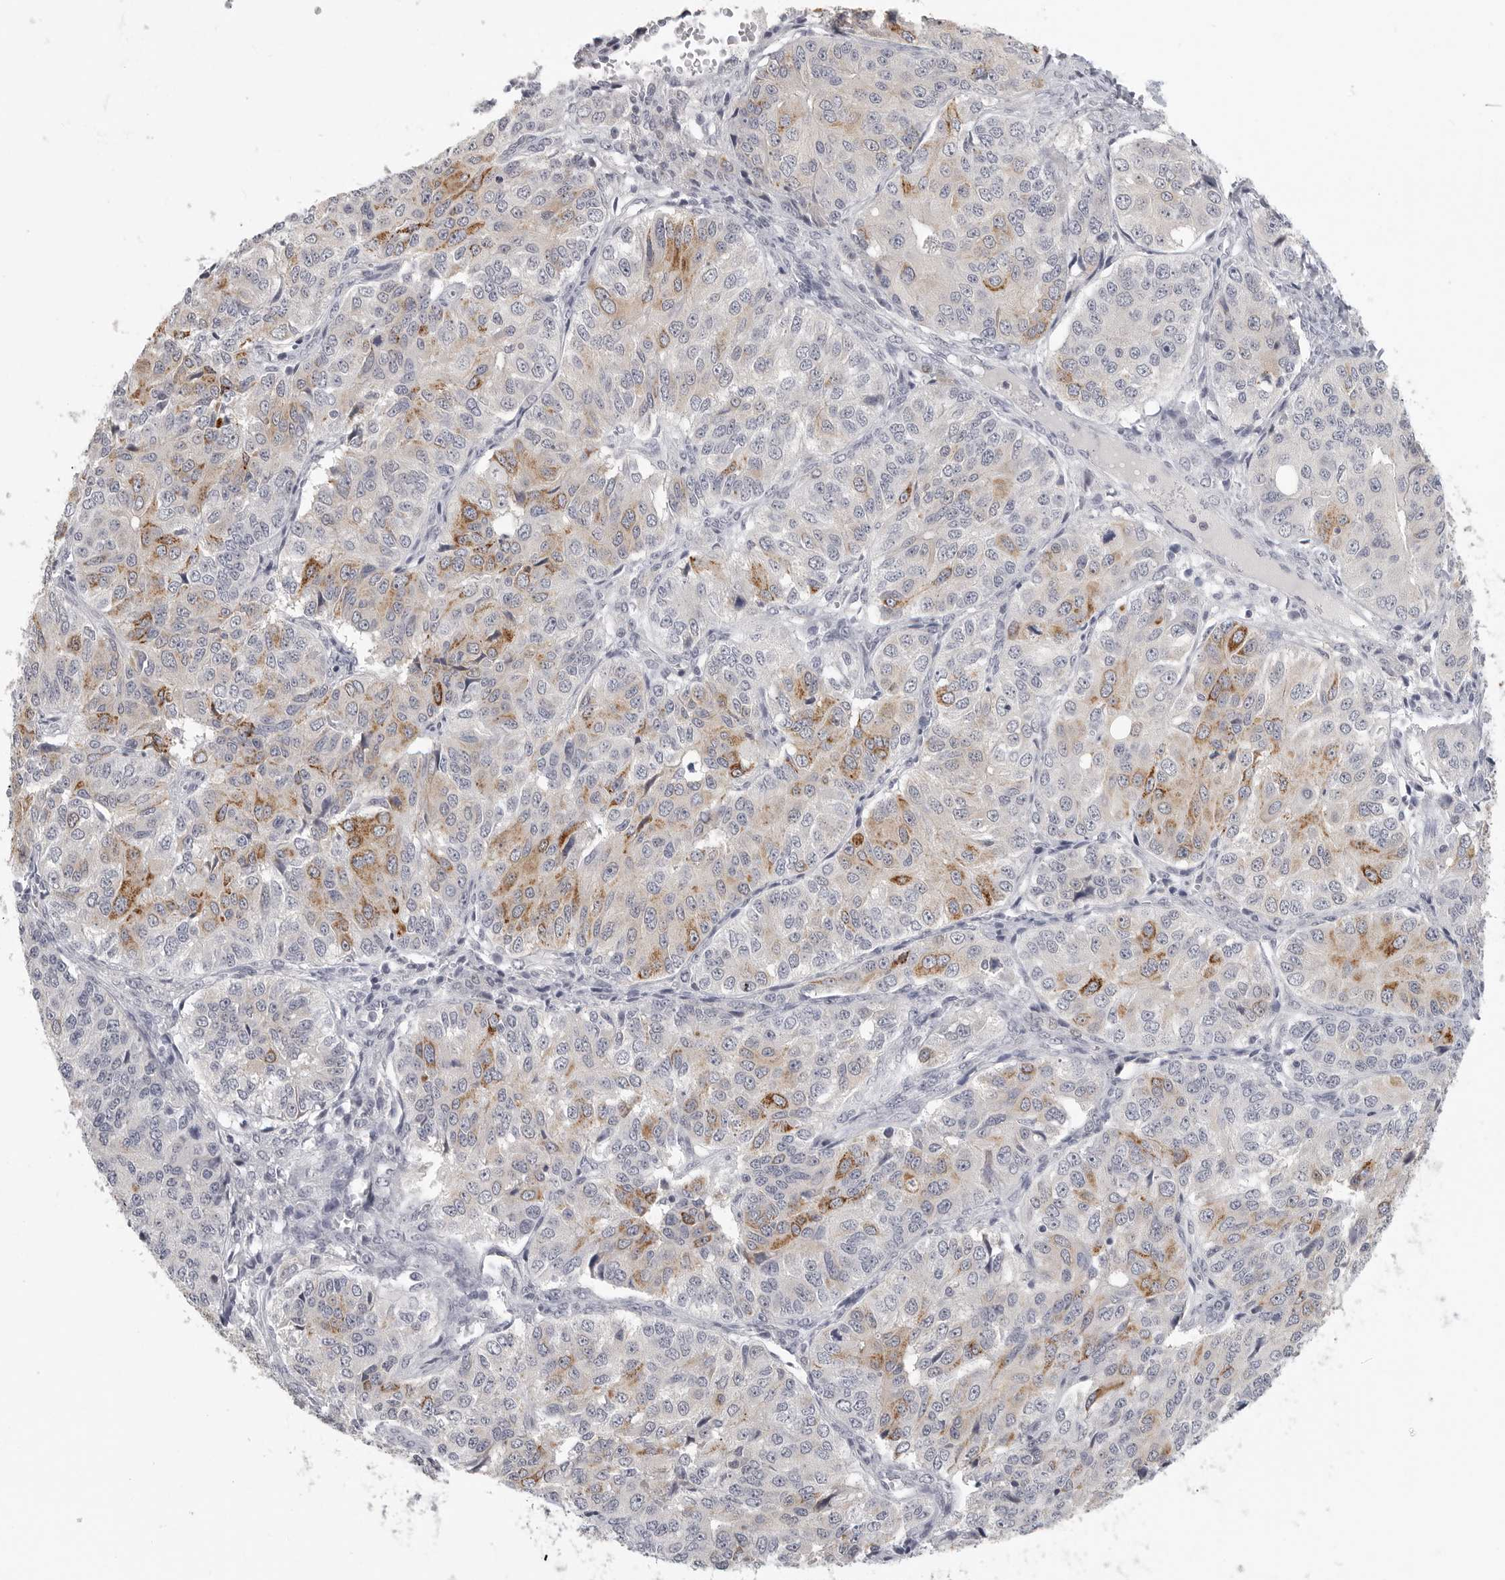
{"staining": {"intensity": "moderate", "quantity": "<25%", "location": "cytoplasmic/membranous"}, "tissue": "ovarian cancer", "cell_type": "Tumor cells", "image_type": "cancer", "snomed": [{"axis": "morphology", "description": "Carcinoma, endometroid"}, {"axis": "topography", "description": "Ovary"}], "caption": "IHC (DAB (3,3'-diaminobenzidine)) staining of ovarian cancer (endometroid carcinoma) exhibits moderate cytoplasmic/membranous protein positivity in approximately <25% of tumor cells.", "gene": "HMGCS2", "patient": {"sex": "female", "age": 51}}